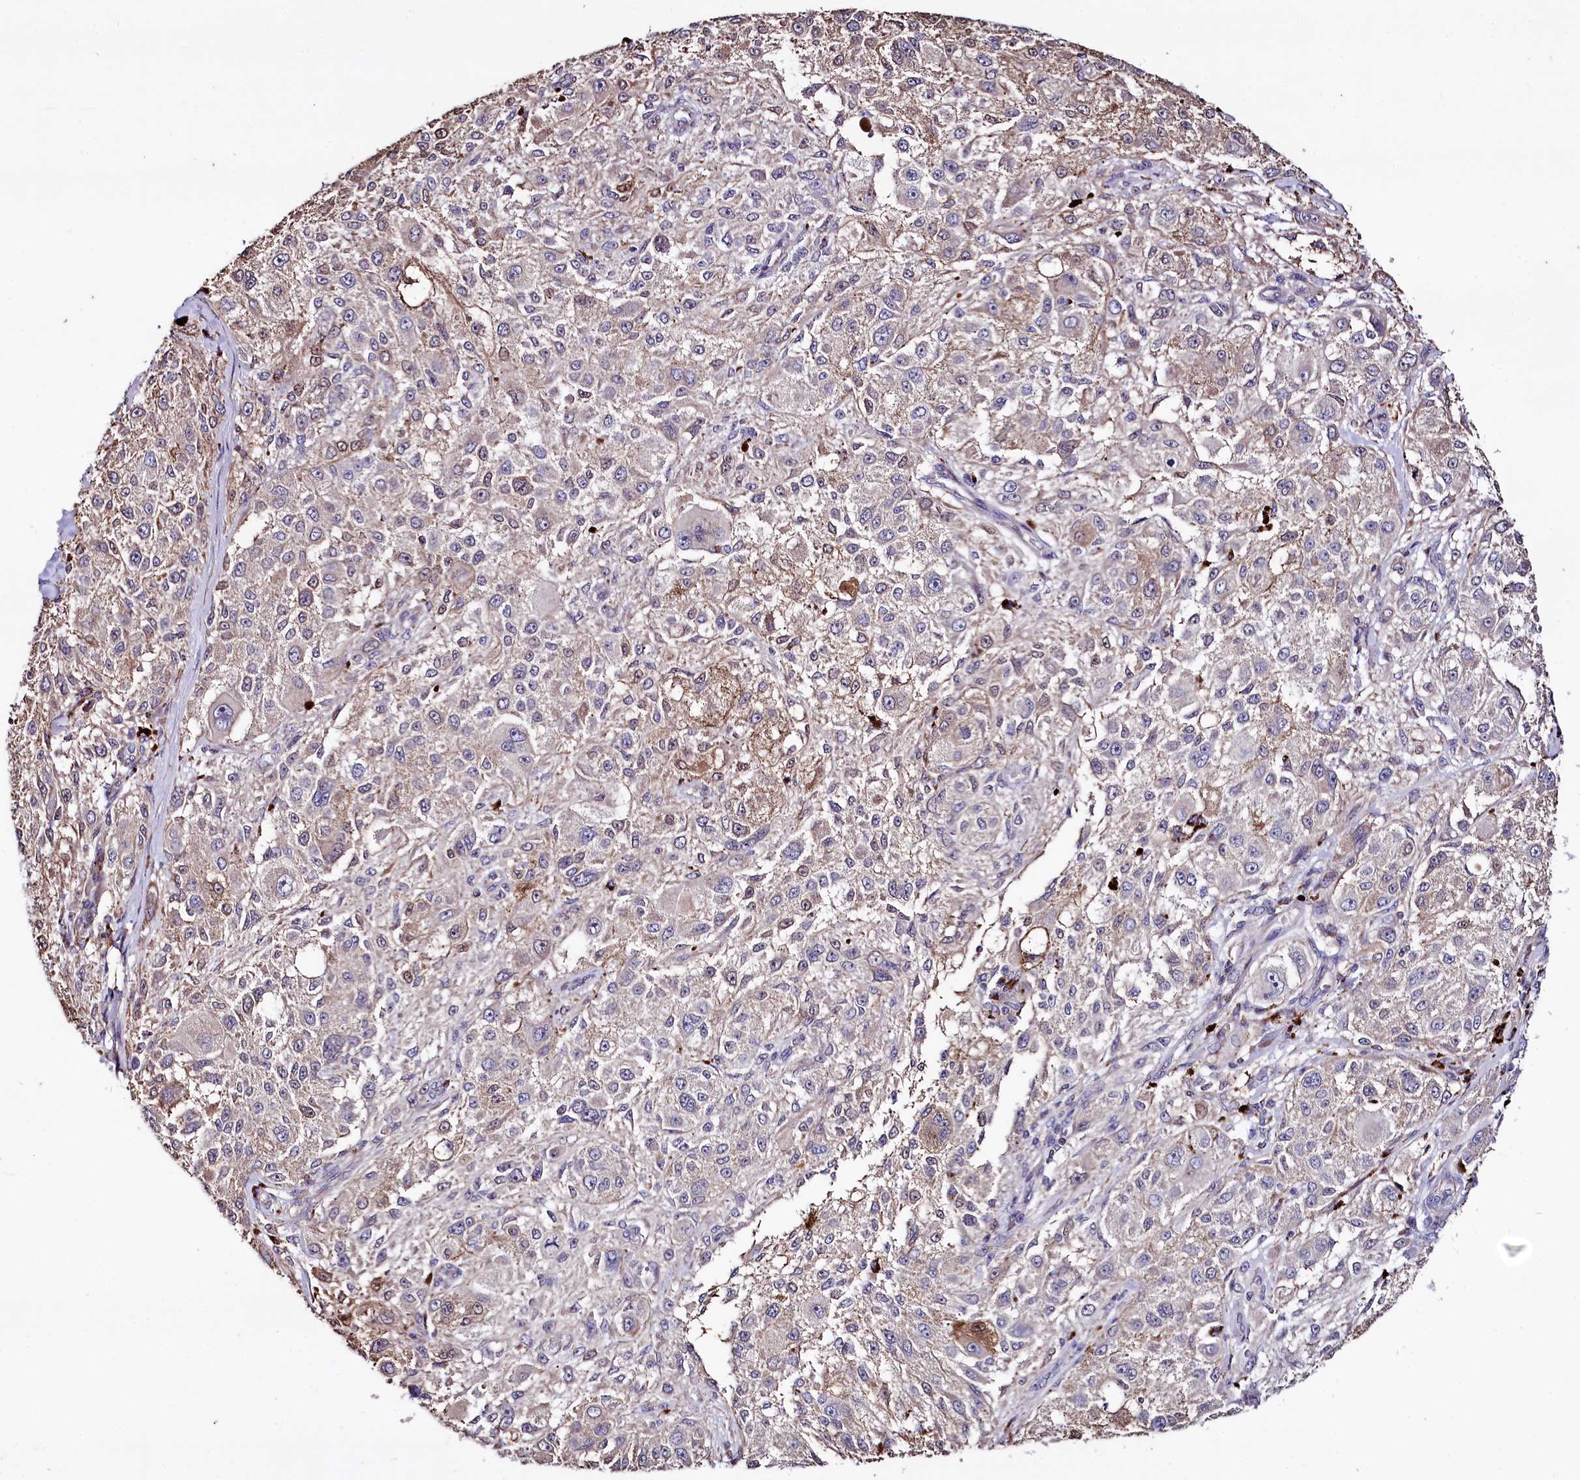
{"staining": {"intensity": "moderate", "quantity": "<25%", "location": "cytoplasmic/membranous"}, "tissue": "melanoma", "cell_type": "Tumor cells", "image_type": "cancer", "snomed": [{"axis": "morphology", "description": "Necrosis, NOS"}, {"axis": "morphology", "description": "Malignant melanoma, NOS"}, {"axis": "topography", "description": "Skin"}], "caption": "IHC micrograph of neoplastic tissue: malignant melanoma stained using IHC demonstrates low levels of moderate protein expression localized specifically in the cytoplasmic/membranous of tumor cells, appearing as a cytoplasmic/membranous brown color.", "gene": "RPUSD3", "patient": {"sex": "female", "age": 87}}